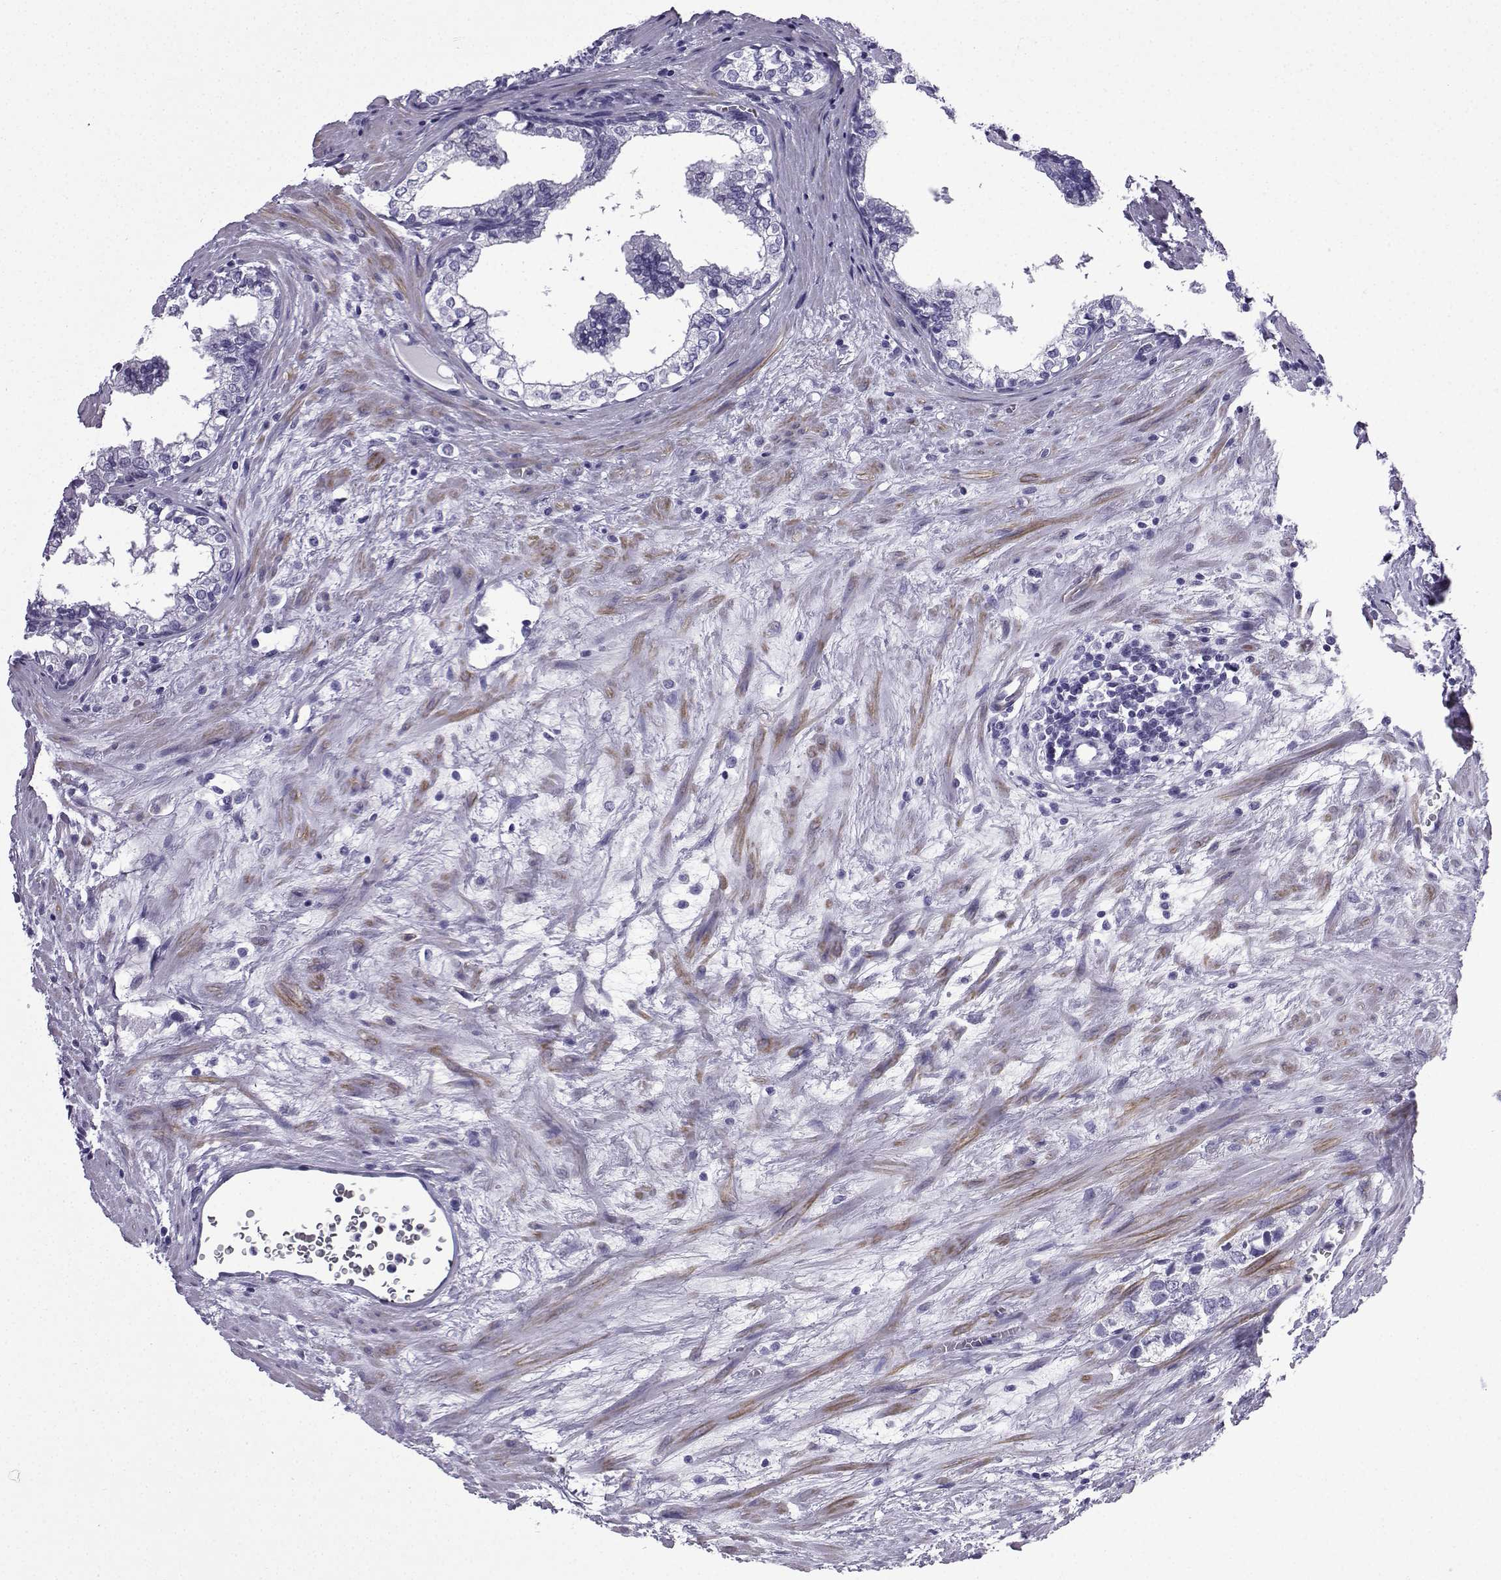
{"staining": {"intensity": "negative", "quantity": "none", "location": "none"}, "tissue": "prostate cancer", "cell_type": "Tumor cells", "image_type": "cancer", "snomed": [{"axis": "morphology", "description": "Adenocarcinoma, NOS"}, {"axis": "topography", "description": "Prostate and seminal vesicle, NOS"}], "caption": "DAB (3,3'-diaminobenzidine) immunohistochemical staining of human prostate adenocarcinoma exhibits no significant positivity in tumor cells.", "gene": "KCNF1", "patient": {"sex": "male", "age": 63}}